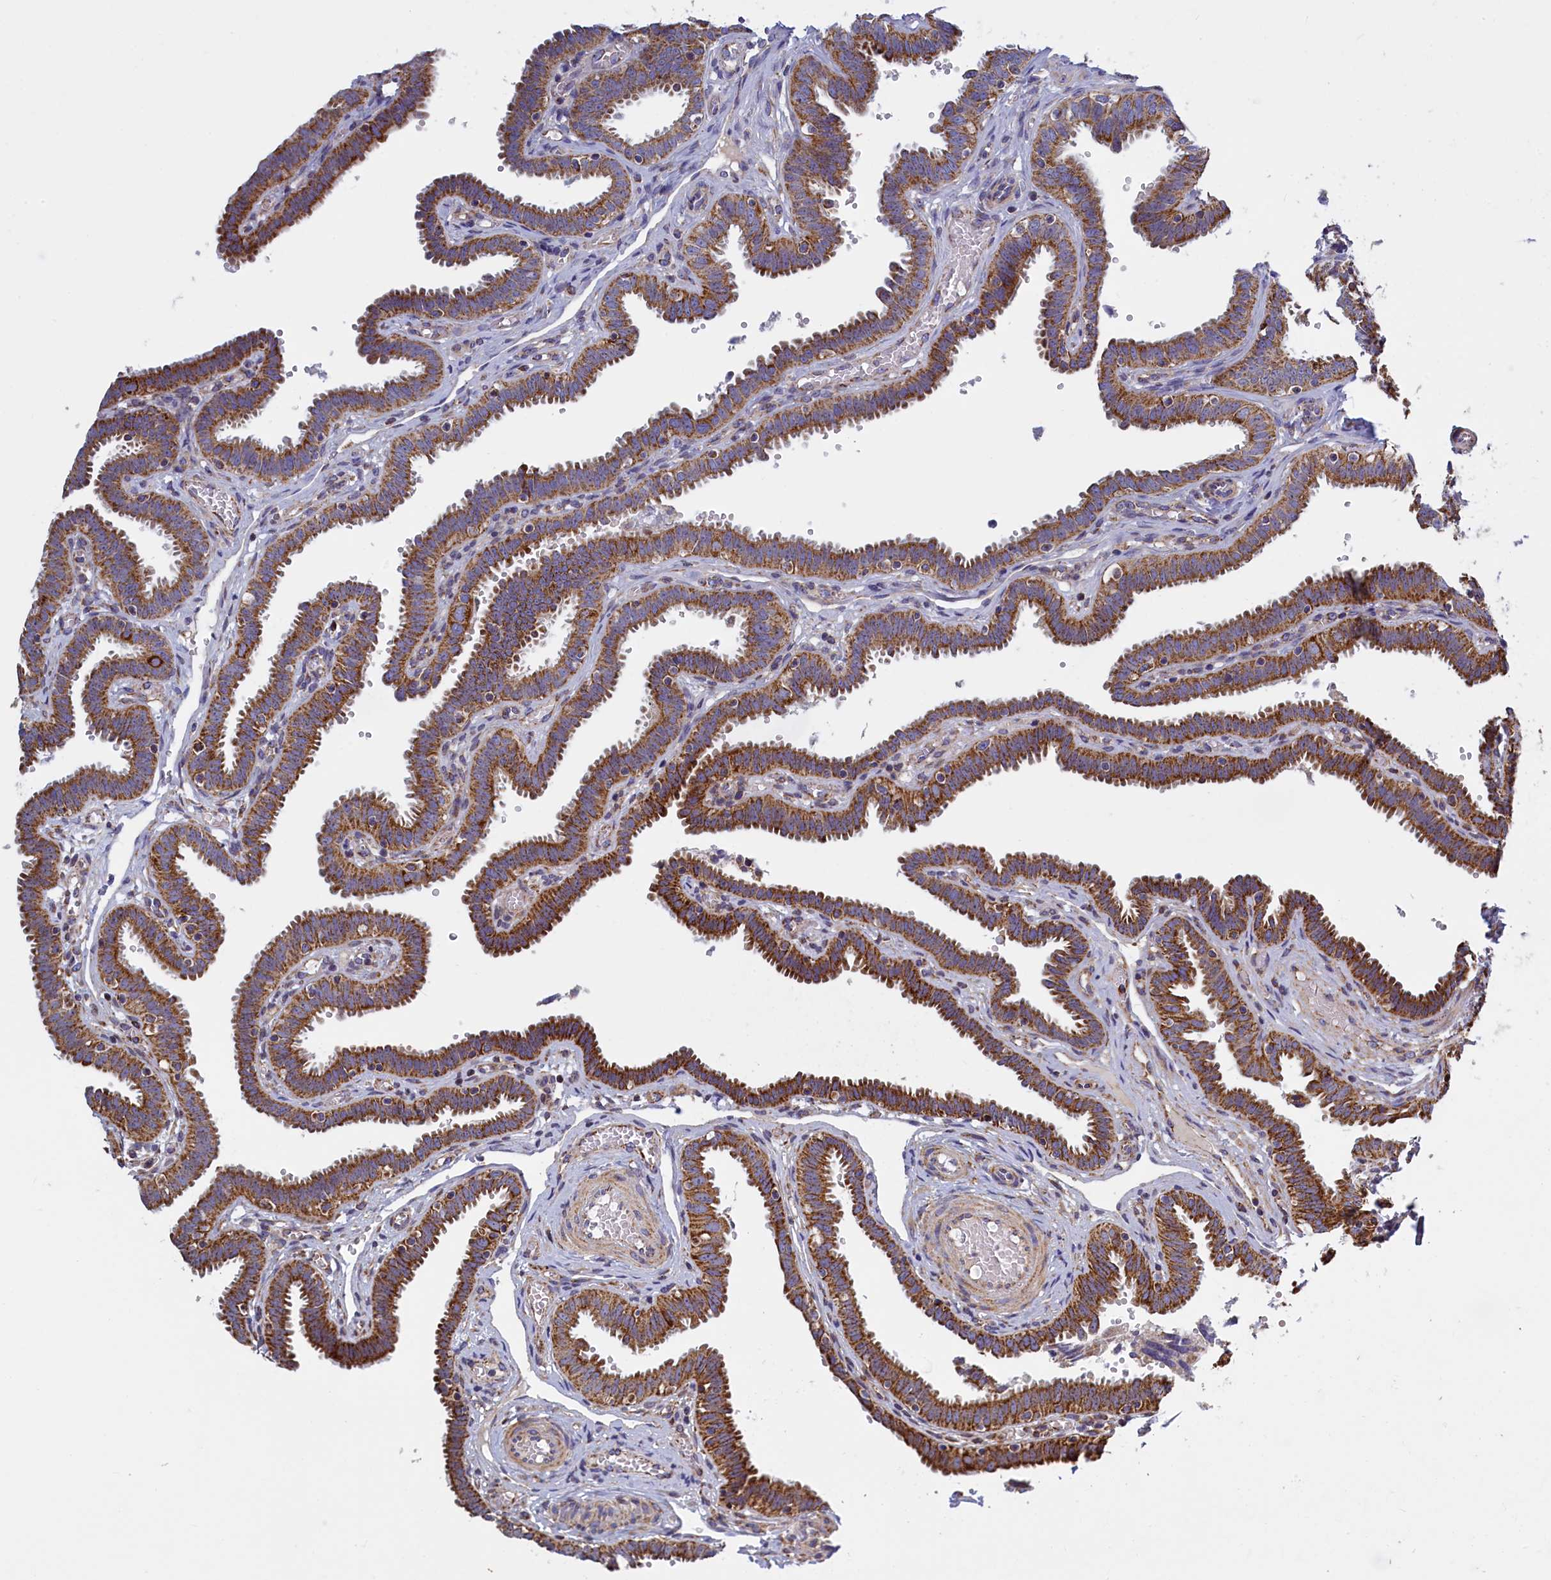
{"staining": {"intensity": "moderate", "quantity": ">75%", "location": "cytoplasmic/membranous"}, "tissue": "fallopian tube", "cell_type": "Glandular cells", "image_type": "normal", "snomed": [{"axis": "morphology", "description": "Normal tissue, NOS"}, {"axis": "topography", "description": "Fallopian tube"}], "caption": "Glandular cells display moderate cytoplasmic/membranous staining in about >75% of cells in normal fallopian tube.", "gene": "IFT122", "patient": {"sex": "female", "age": 37}}